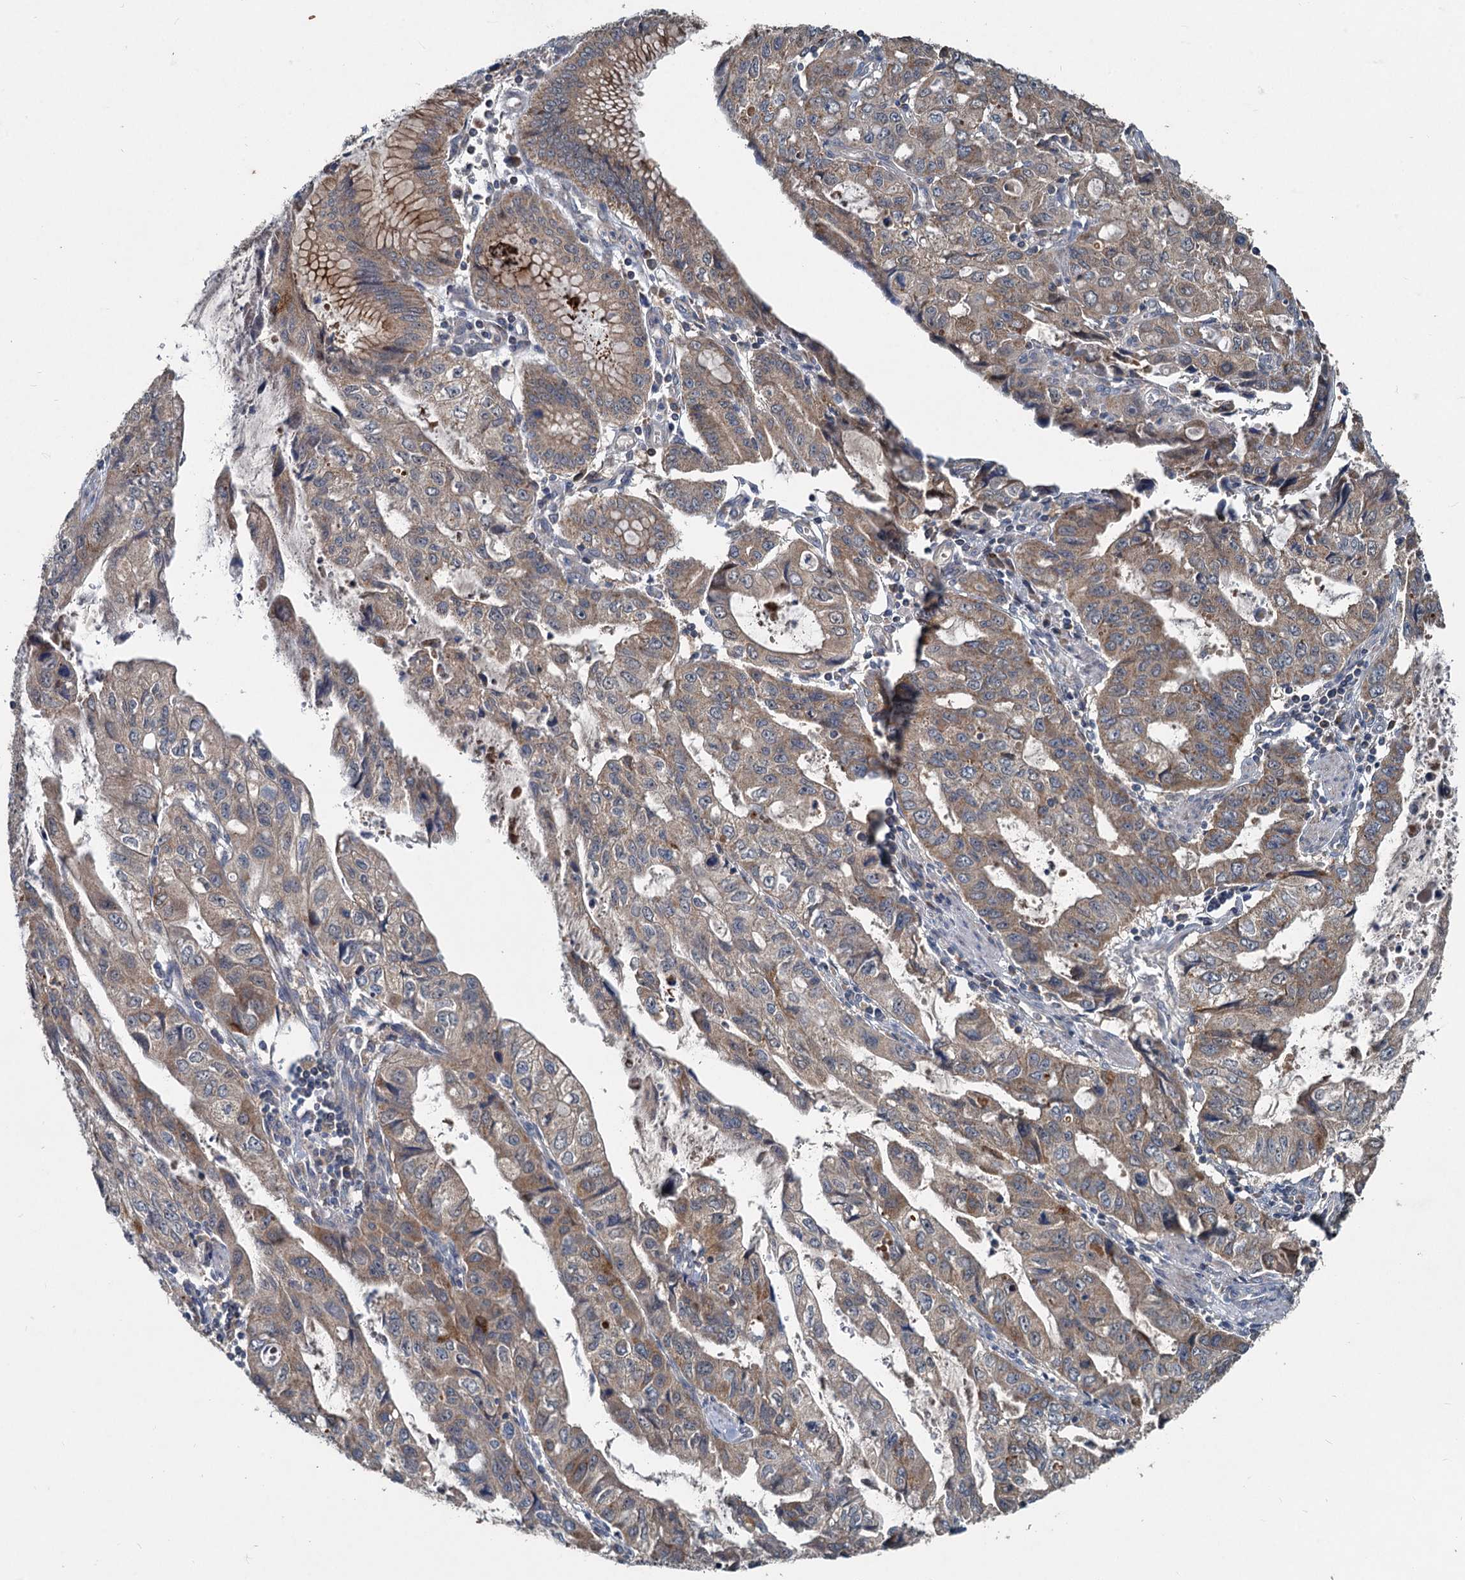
{"staining": {"intensity": "moderate", "quantity": "25%-75%", "location": "cytoplasmic/membranous"}, "tissue": "stomach cancer", "cell_type": "Tumor cells", "image_type": "cancer", "snomed": [{"axis": "morphology", "description": "Adenocarcinoma, NOS"}, {"axis": "topography", "description": "Stomach, upper"}], "caption": "This is a micrograph of immunohistochemistry (IHC) staining of stomach adenocarcinoma, which shows moderate staining in the cytoplasmic/membranous of tumor cells.", "gene": "OTUB1", "patient": {"sex": "female", "age": 52}}